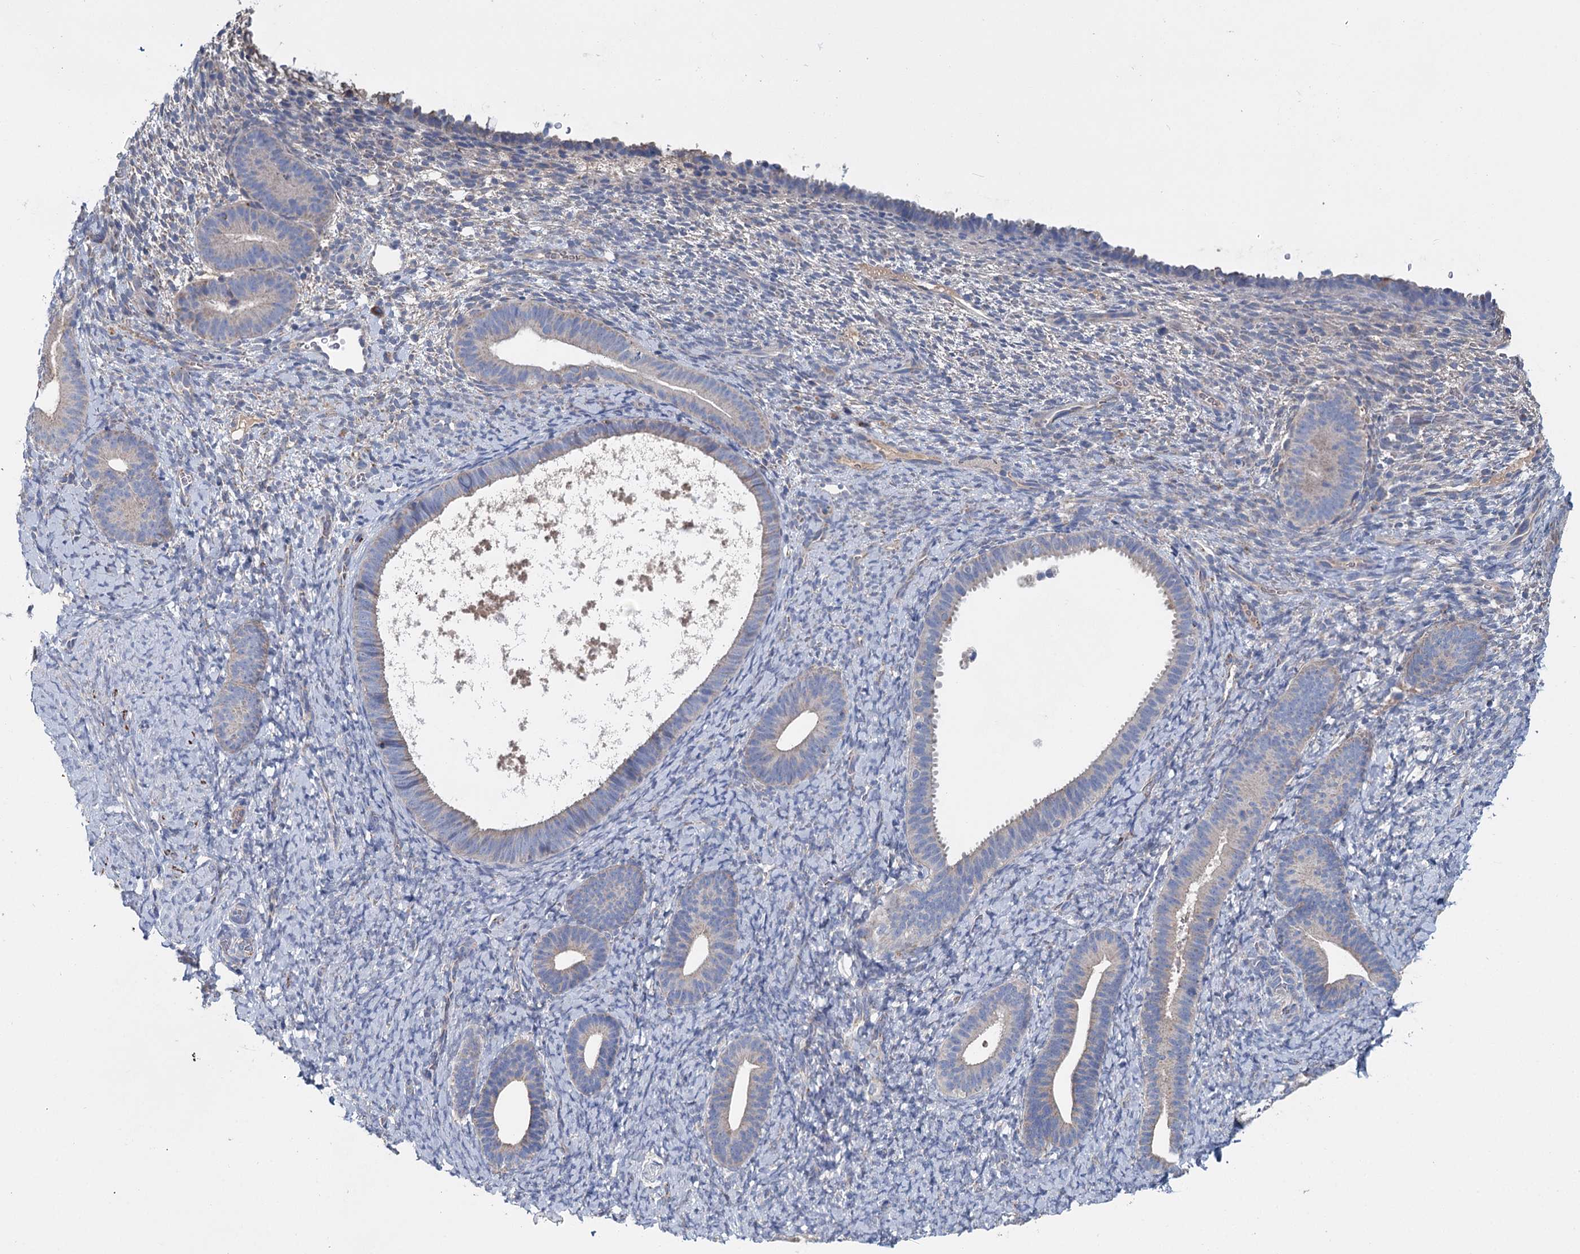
{"staining": {"intensity": "negative", "quantity": "none", "location": "none"}, "tissue": "endometrium", "cell_type": "Cells in endometrial stroma", "image_type": "normal", "snomed": [{"axis": "morphology", "description": "Normal tissue, NOS"}, {"axis": "topography", "description": "Endometrium"}], "caption": "Immunohistochemical staining of unremarkable human endometrium demonstrates no significant expression in cells in endometrial stroma. (DAB IHC visualized using brightfield microscopy, high magnification).", "gene": "ANKRD16", "patient": {"sex": "female", "age": 65}}